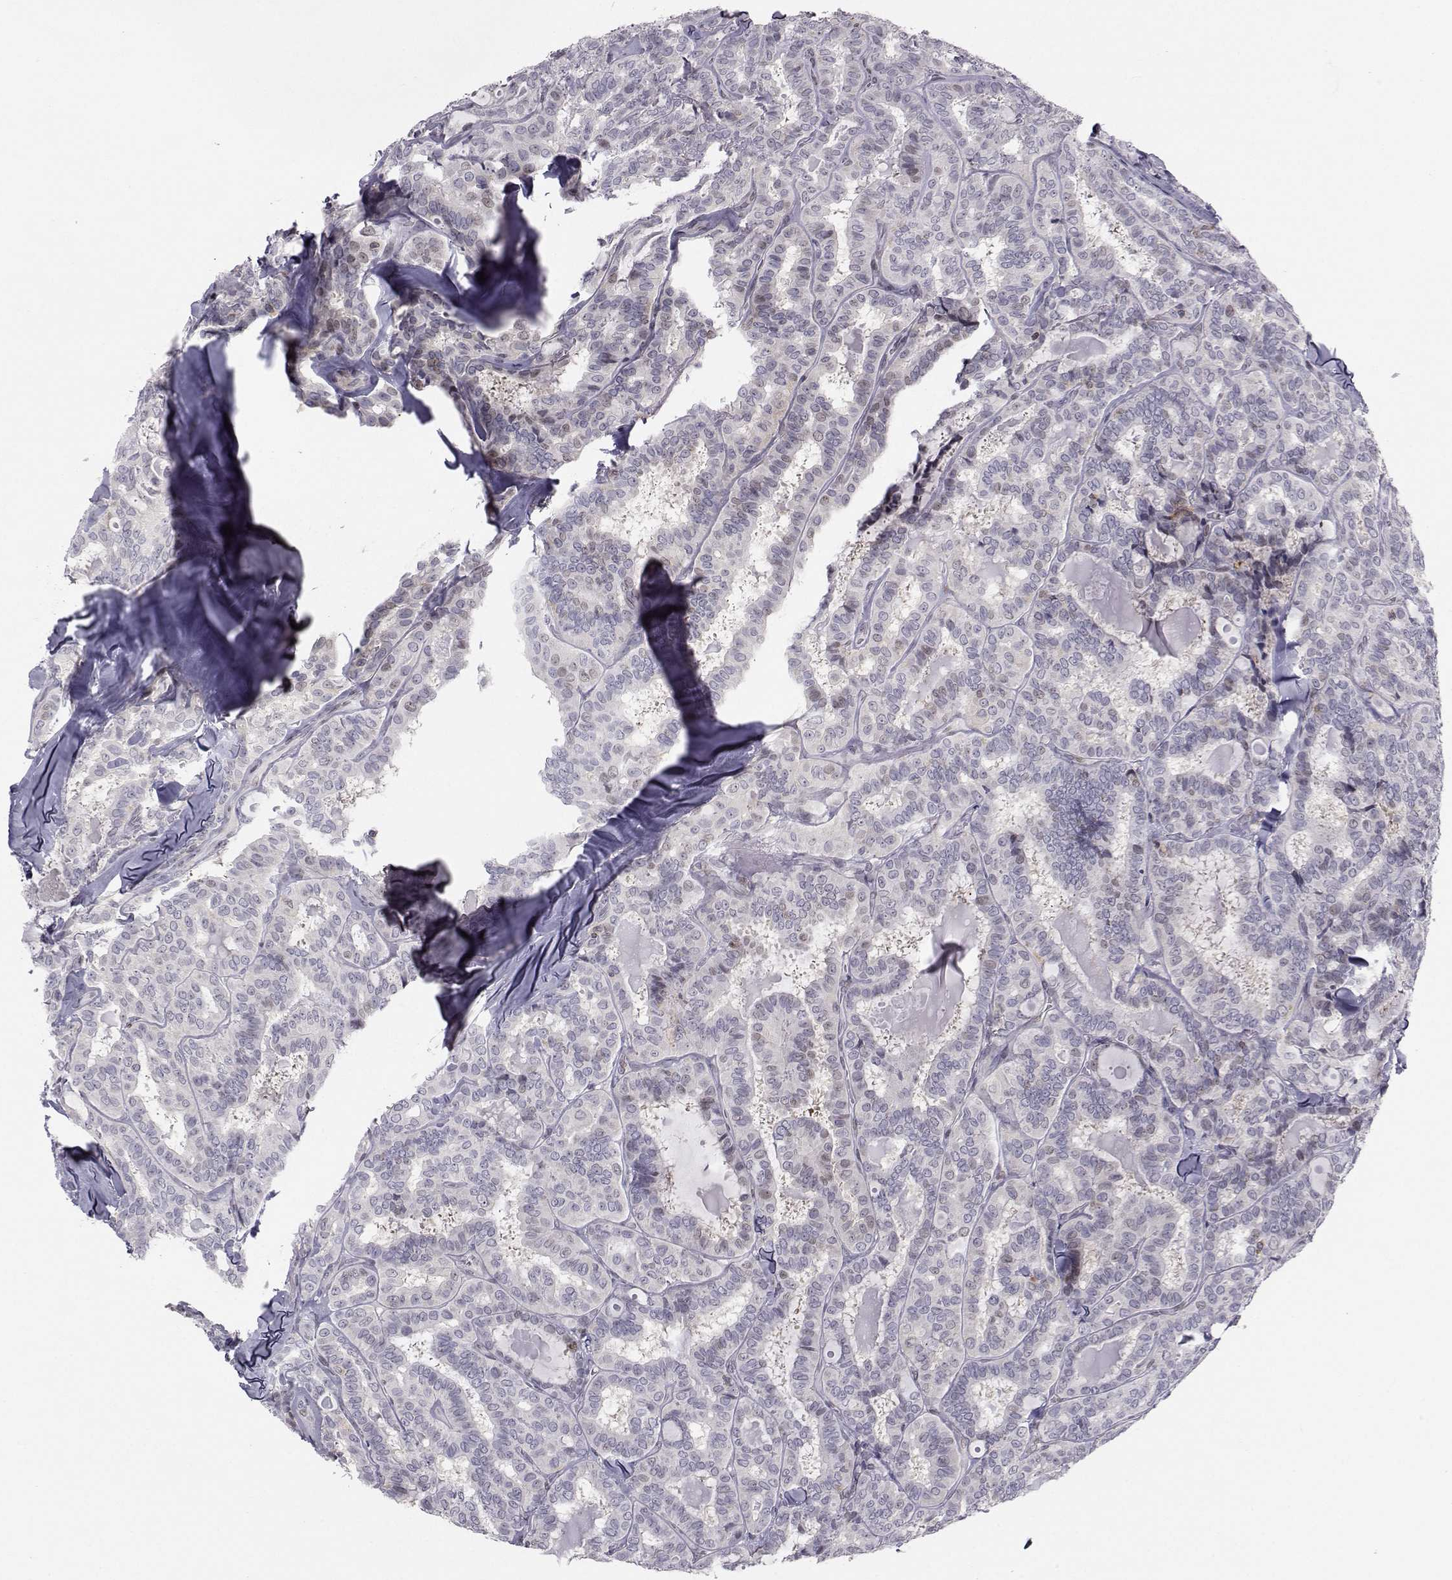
{"staining": {"intensity": "weak", "quantity": "<25%", "location": "nuclear"}, "tissue": "thyroid cancer", "cell_type": "Tumor cells", "image_type": "cancer", "snomed": [{"axis": "morphology", "description": "Papillary adenocarcinoma, NOS"}, {"axis": "topography", "description": "Thyroid gland"}], "caption": "Immunohistochemistry (IHC) of thyroid cancer reveals no positivity in tumor cells.", "gene": "PCP4L1", "patient": {"sex": "female", "age": 39}}